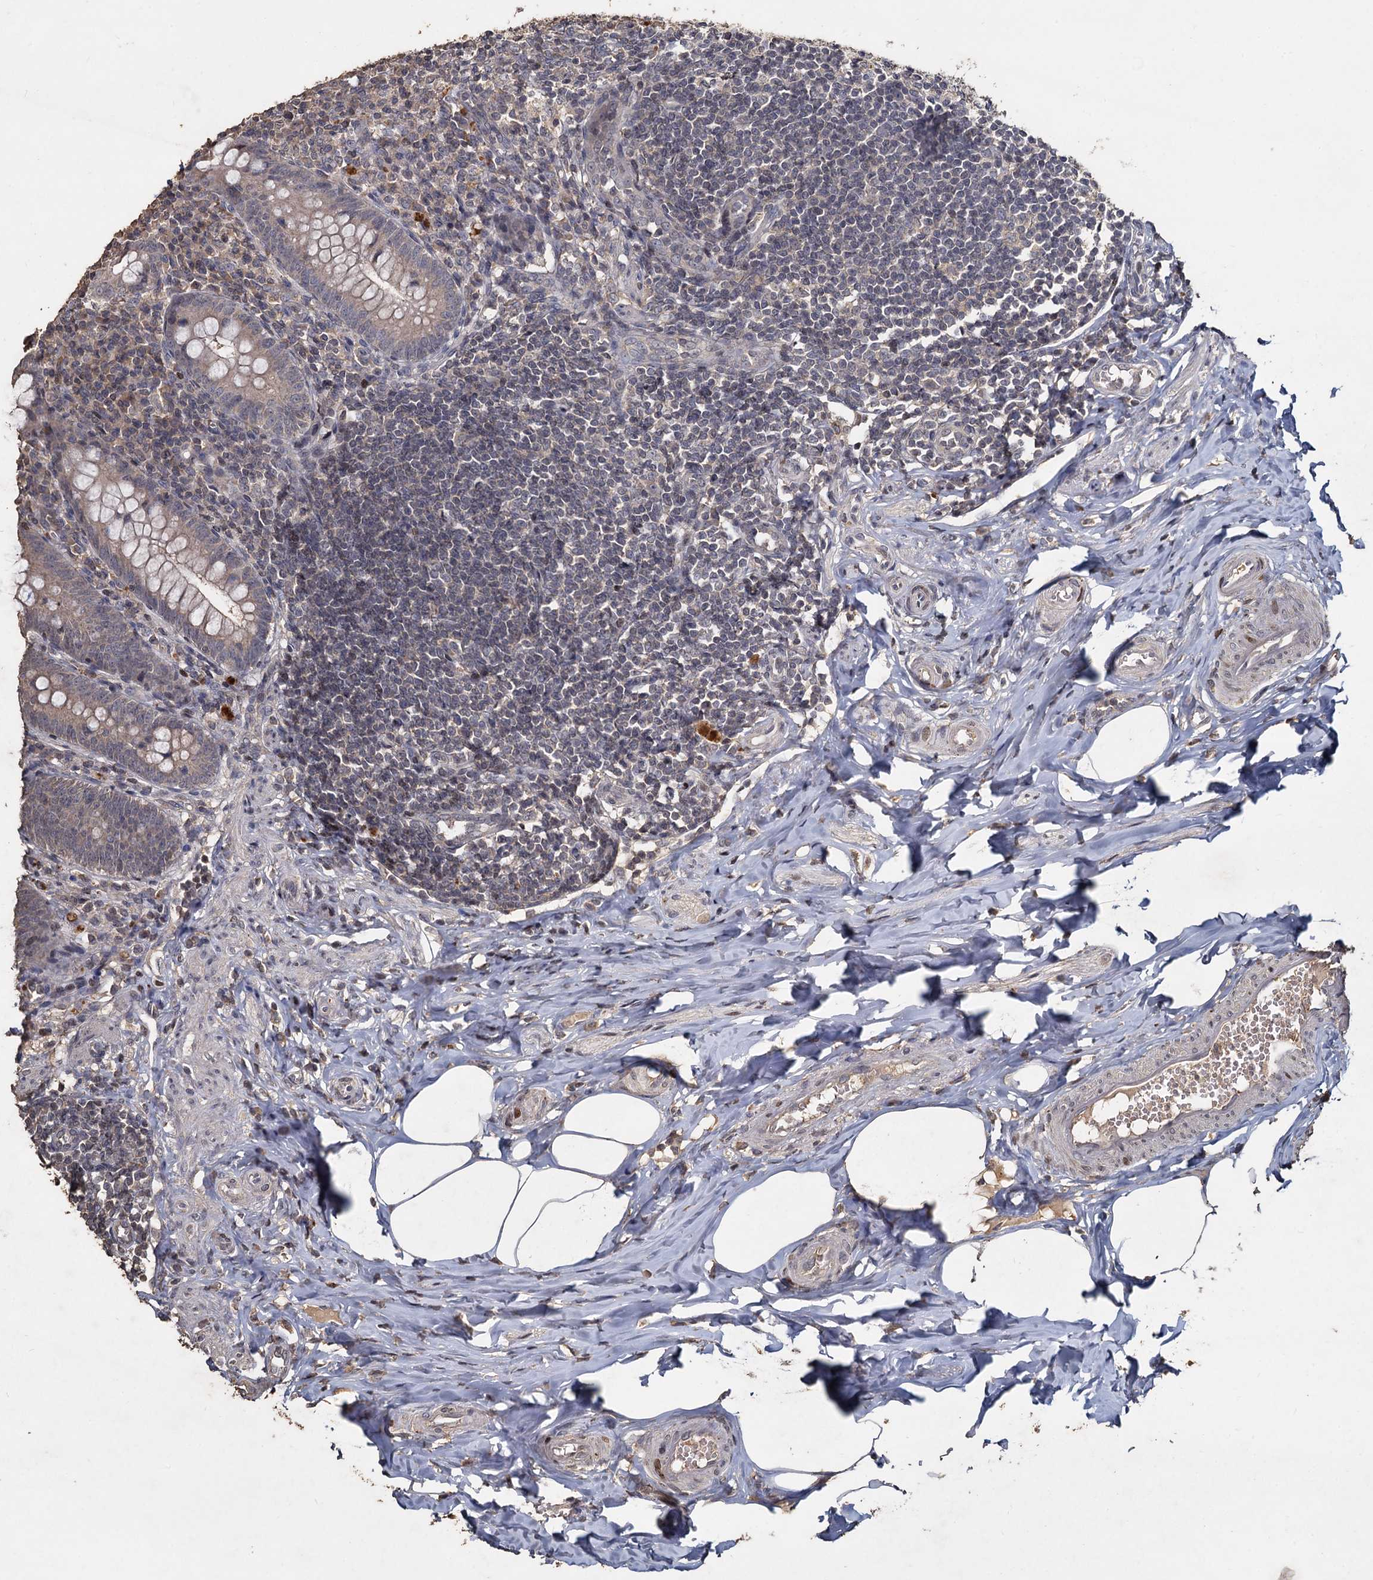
{"staining": {"intensity": "weak", "quantity": "<25%", "location": "cytoplasmic/membranous"}, "tissue": "appendix", "cell_type": "Glandular cells", "image_type": "normal", "snomed": [{"axis": "morphology", "description": "Normal tissue, NOS"}, {"axis": "topography", "description": "Appendix"}], "caption": "Immunohistochemical staining of unremarkable appendix exhibits no significant staining in glandular cells.", "gene": "CCDC61", "patient": {"sex": "female", "age": 33}}